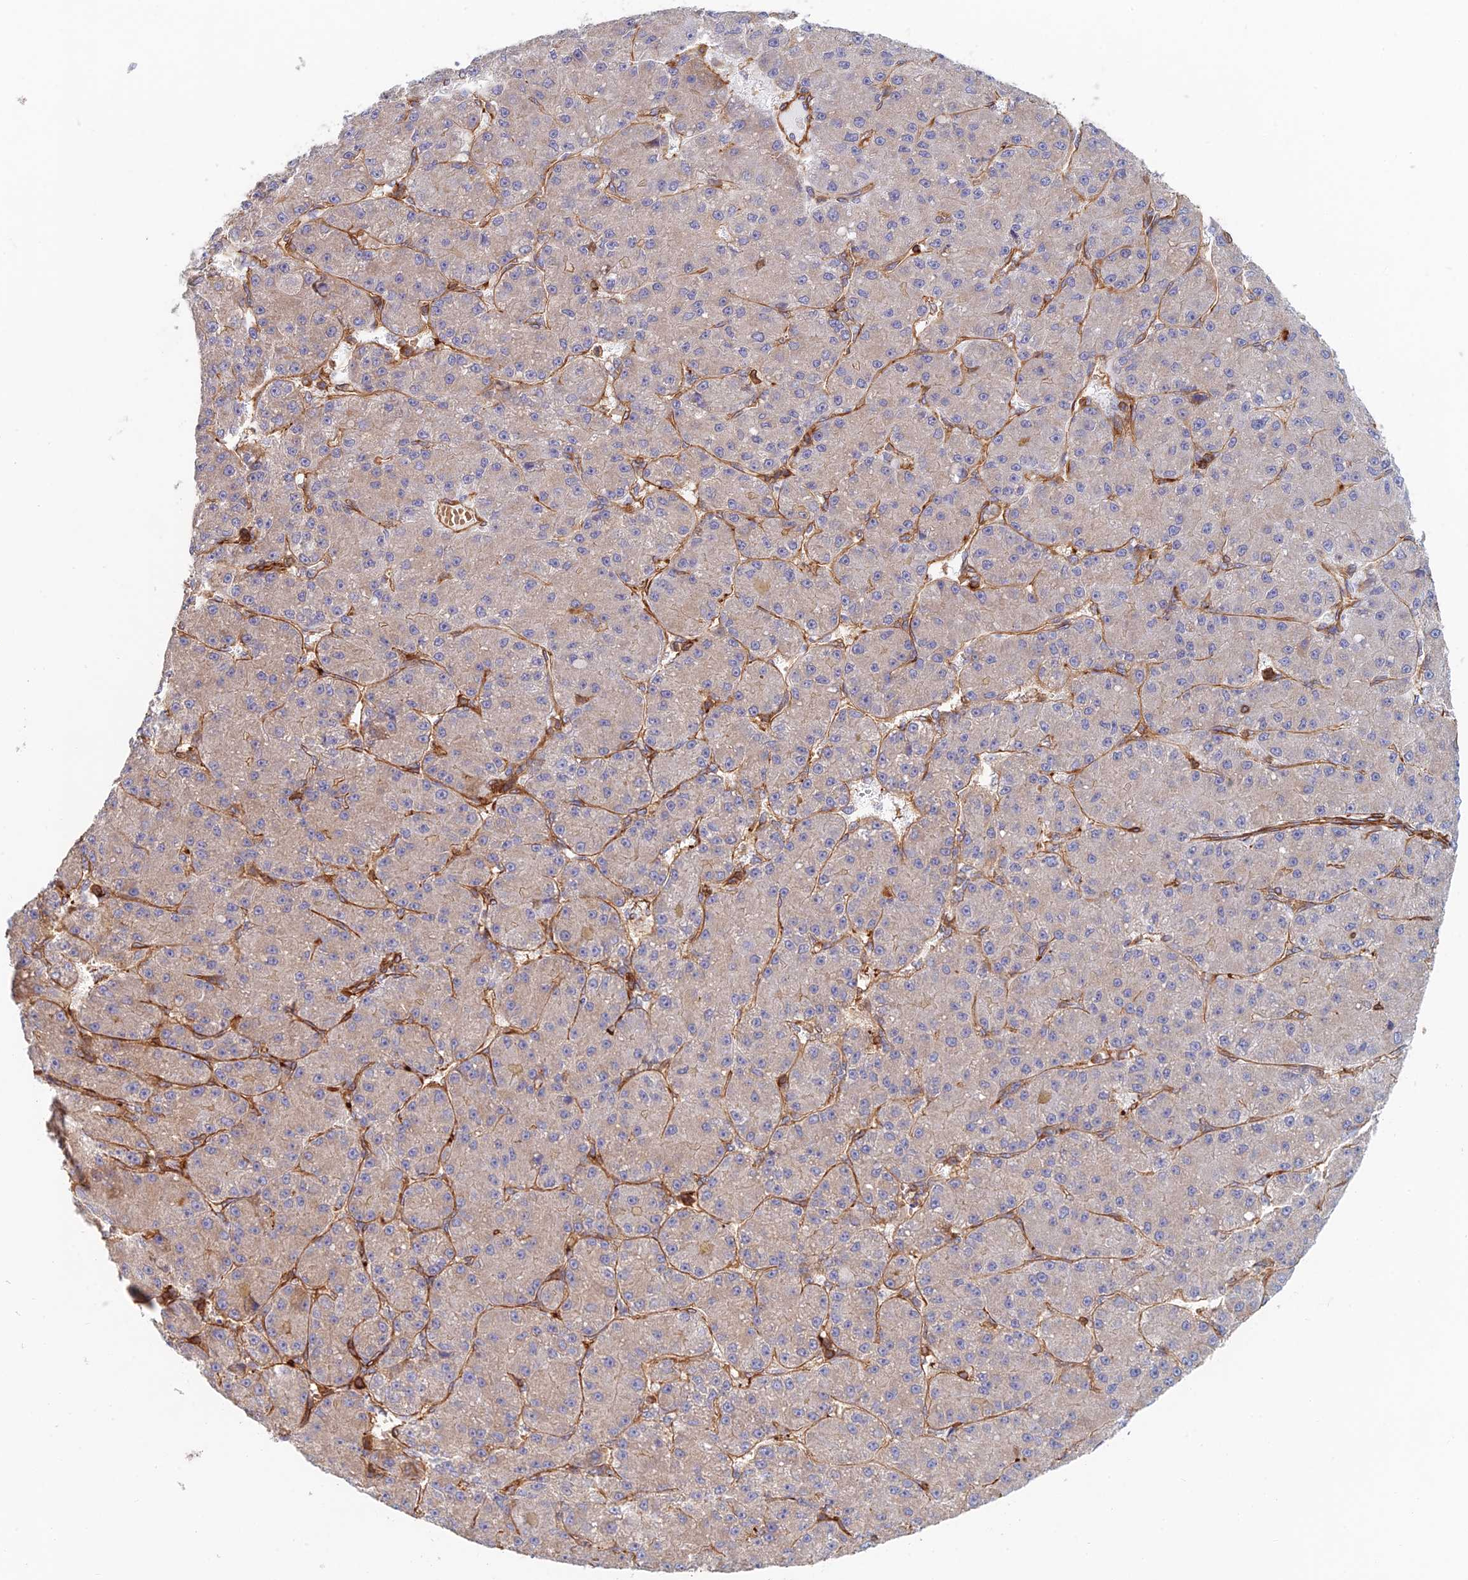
{"staining": {"intensity": "moderate", "quantity": "<25%", "location": "cytoplasmic/membranous"}, "tissue": "liver cancer", "cell_type": "Tumor cells", "image_type": "cancer", "snomed": [{"axis": "morphology", "description": "Carcinoma, Hepatocellular, NOS"}, {"axis": "topography", "description": "Liver"}], "caption": "Hepatocellular carcinoma (liver) tissue demonstrates moderate cytoplasmic/membranous positivity in approximately <25% of tumor cells The staining was performed using DAB (3,3'-diaminobenzidine) to visualize the protein expression in brown, while the nuclei were stained in blue with hematoxylin (Magnification: 20x).", "gene": "PAK4", "patient": {"sex": "male", "age": 67}}